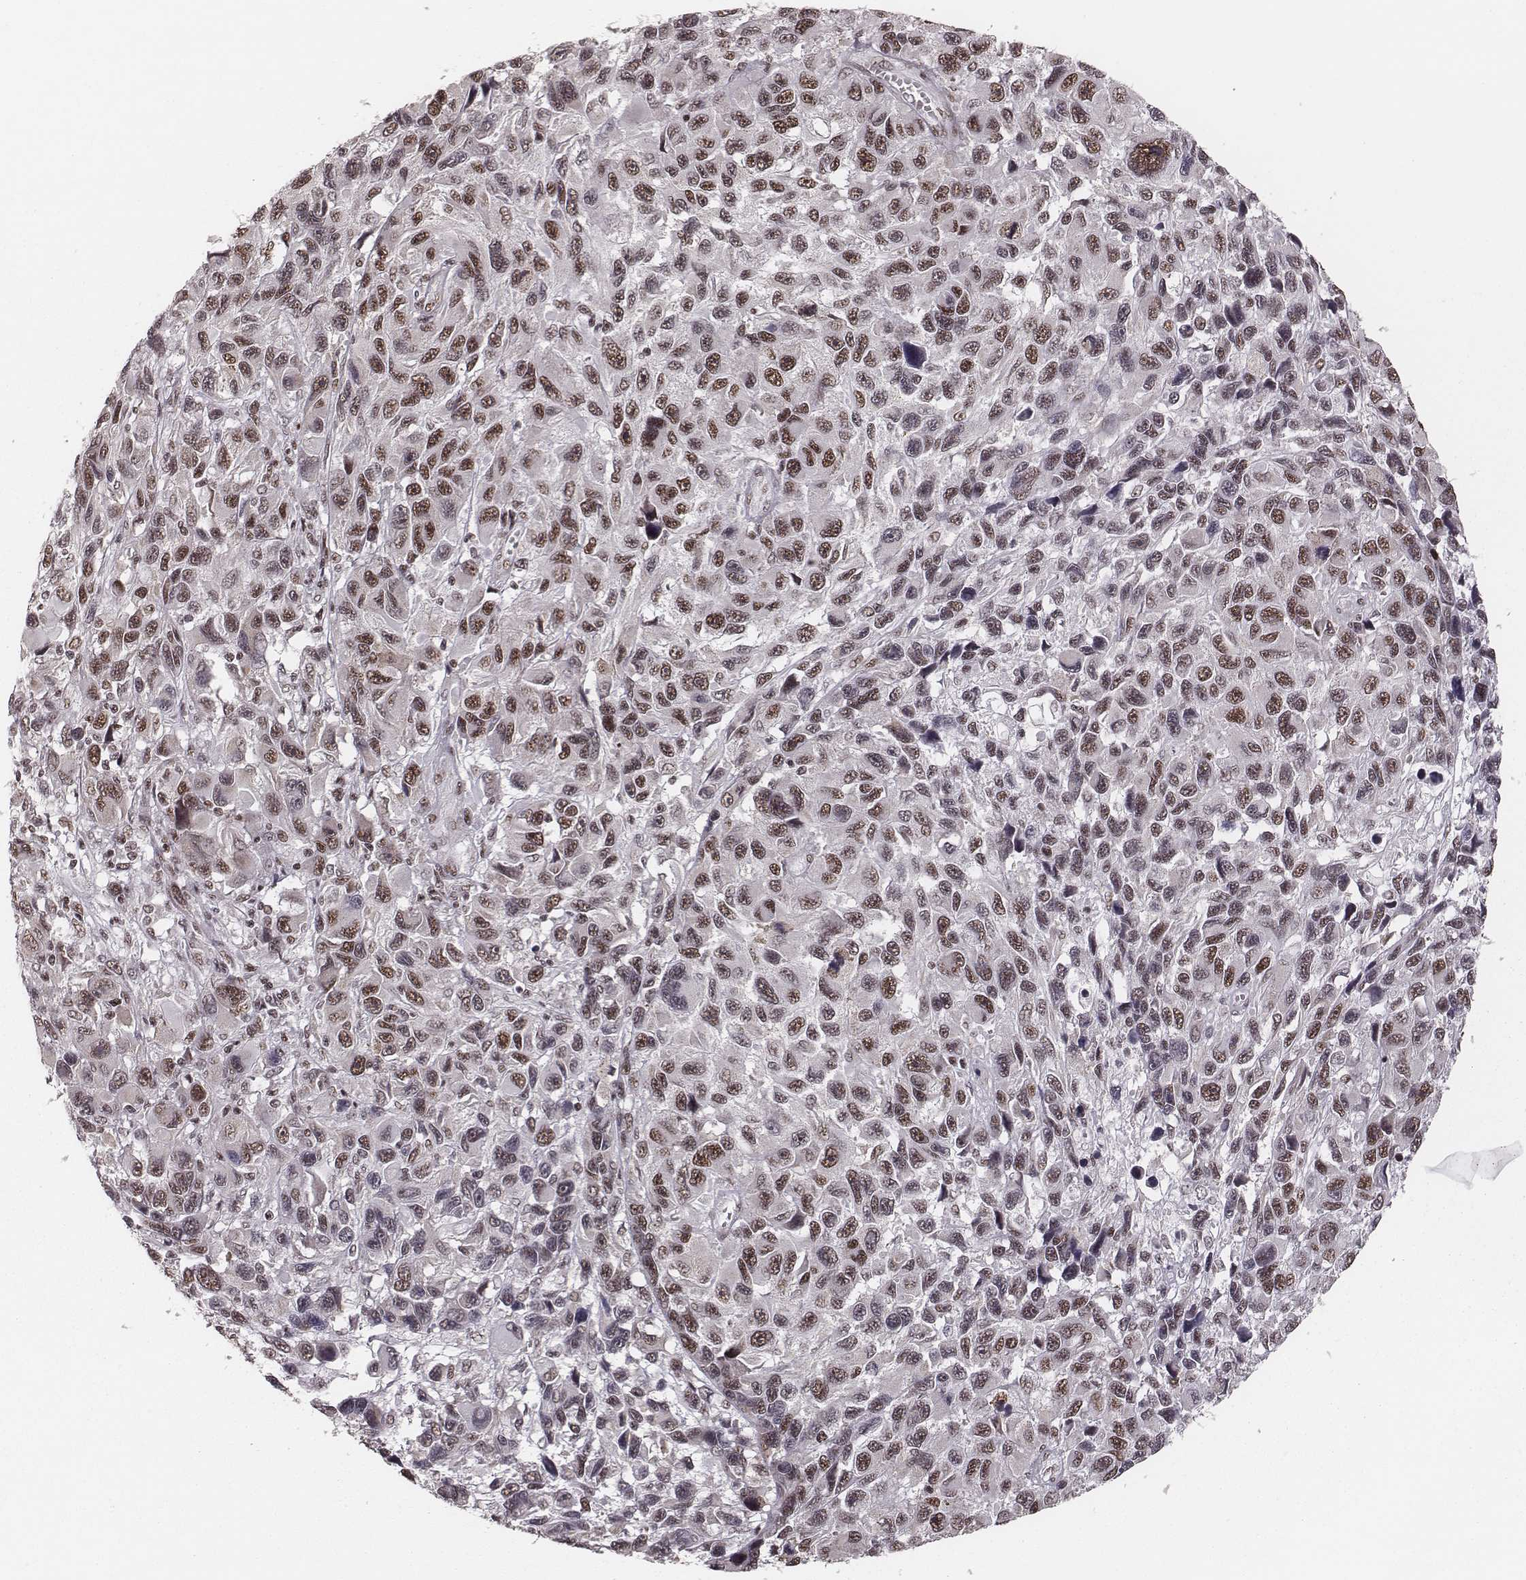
{"staining": {"intensity": "moderate", "quantity": ">75%", "location": "nuclear"}, "tissue": "melanoma", "cell_type": "Tumor cells", "image_type": "cancer", "snomed": [{"axis": "morphology", "description": "Malignant melanoma, NOS"}, {"axis": "topography", "description": "Skin"}], "caption": "Brown immunohistochemical staining in malignant melanoma shows moderate nuclear positivity in about >75% of tumor cells. The protein of interest is shown in brown color, while the nuclei are stained blue.", "gene": "LUC7L", "patient": {"sex": "male", "age": 53}}